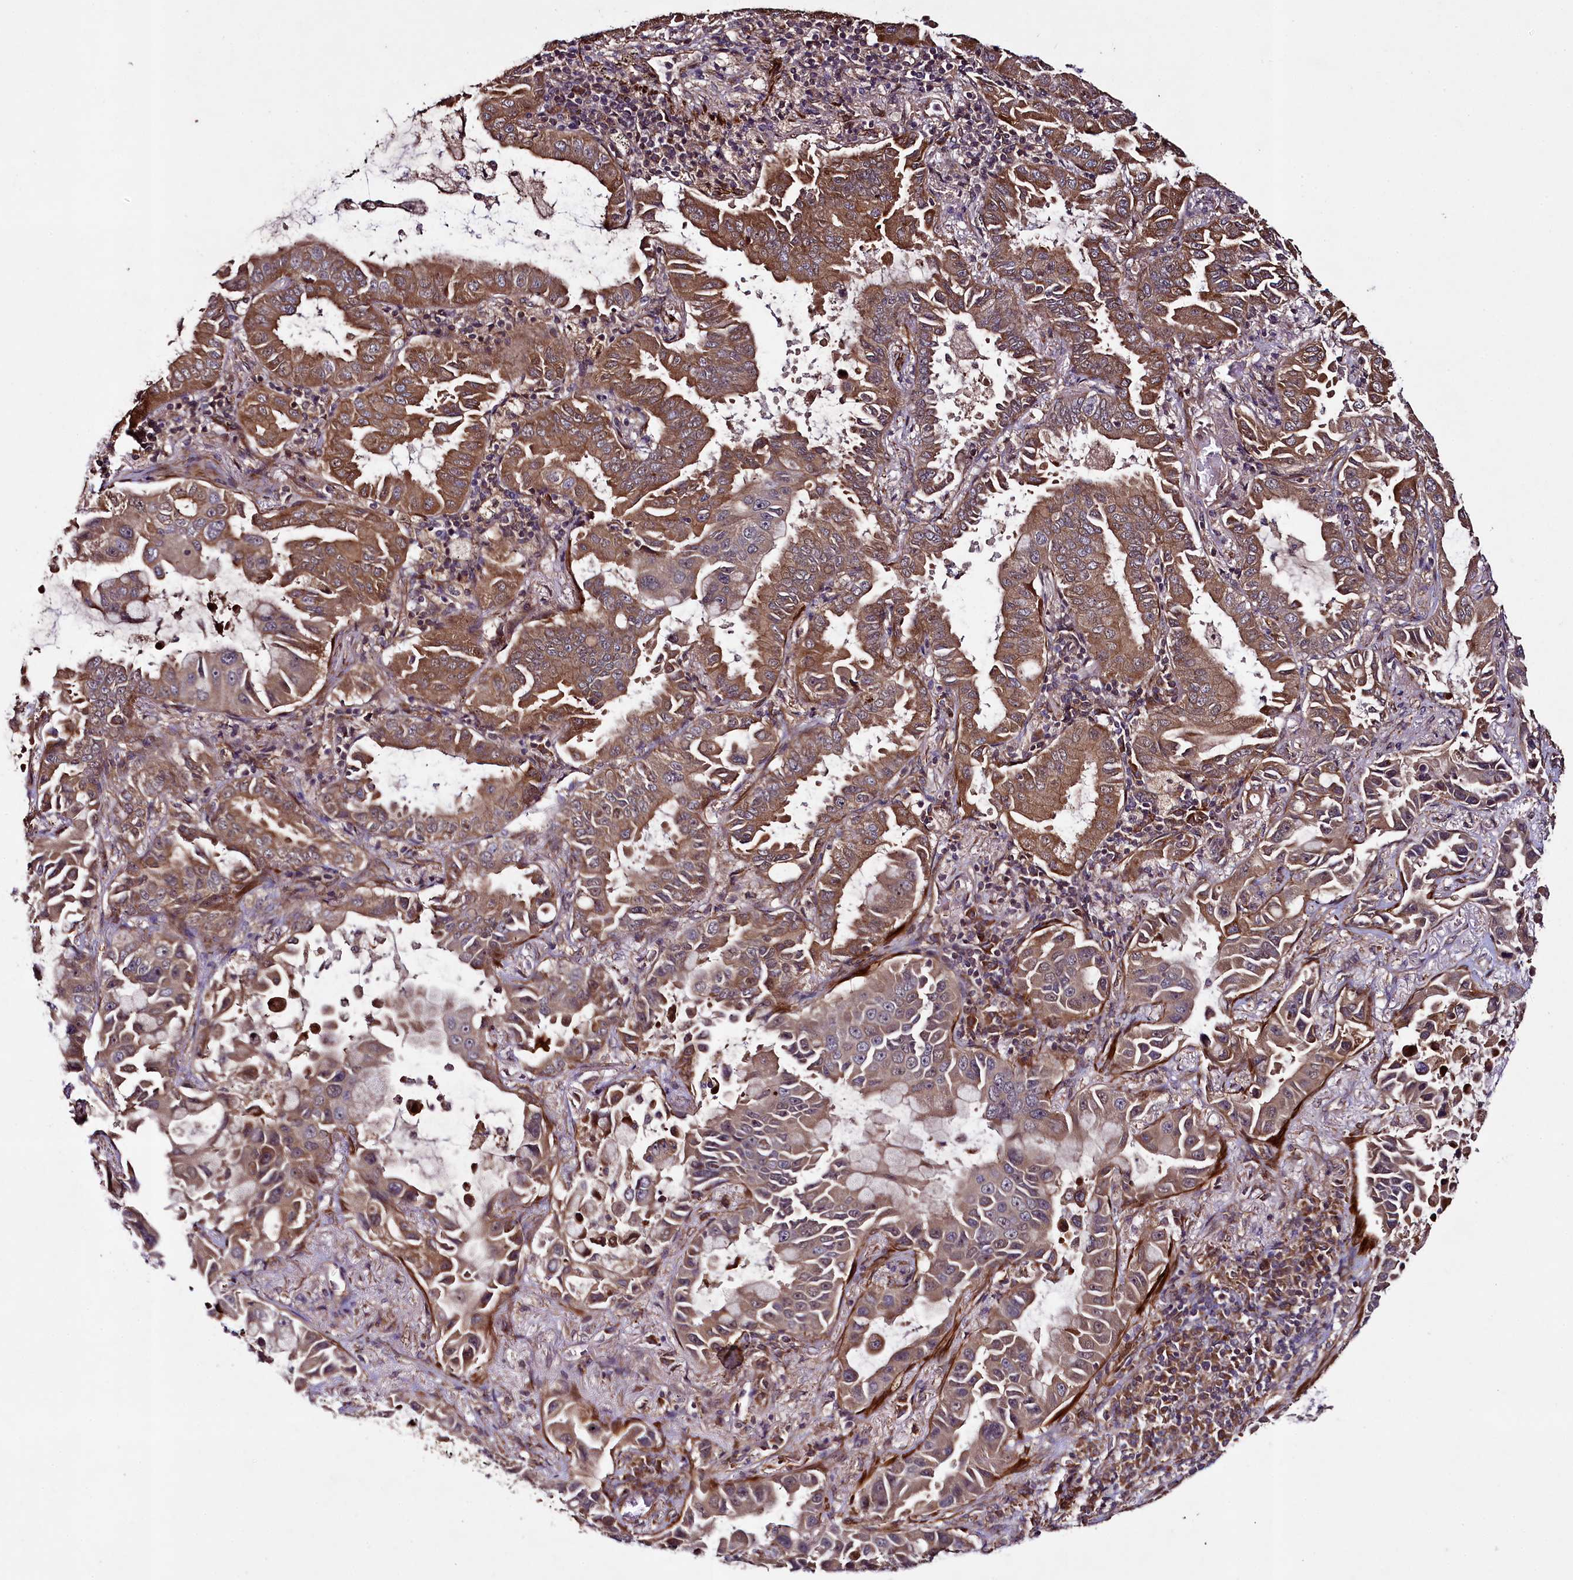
{"staining": {"intensity": "moderate", "quantity": "25%-75%", "location": "cytoplasmic/membranous"}, "tissue": "lung cancer", "cell_type": "Tumor cells", "image_type": "cancer", "snomed": [{"axis": "morphology", "description": "Adenocarcinoma, NOS"}, {"axis": "topography", "description": "Lung"}], "caption": "Brown immunohistochemical staining in lung cancer exhibits moderate cytoplasmic/membranous positivity in about 25%-75% of tumor cells.", "gene": "CCDC102A", "patient": {"sex": "male", "age": 64}}